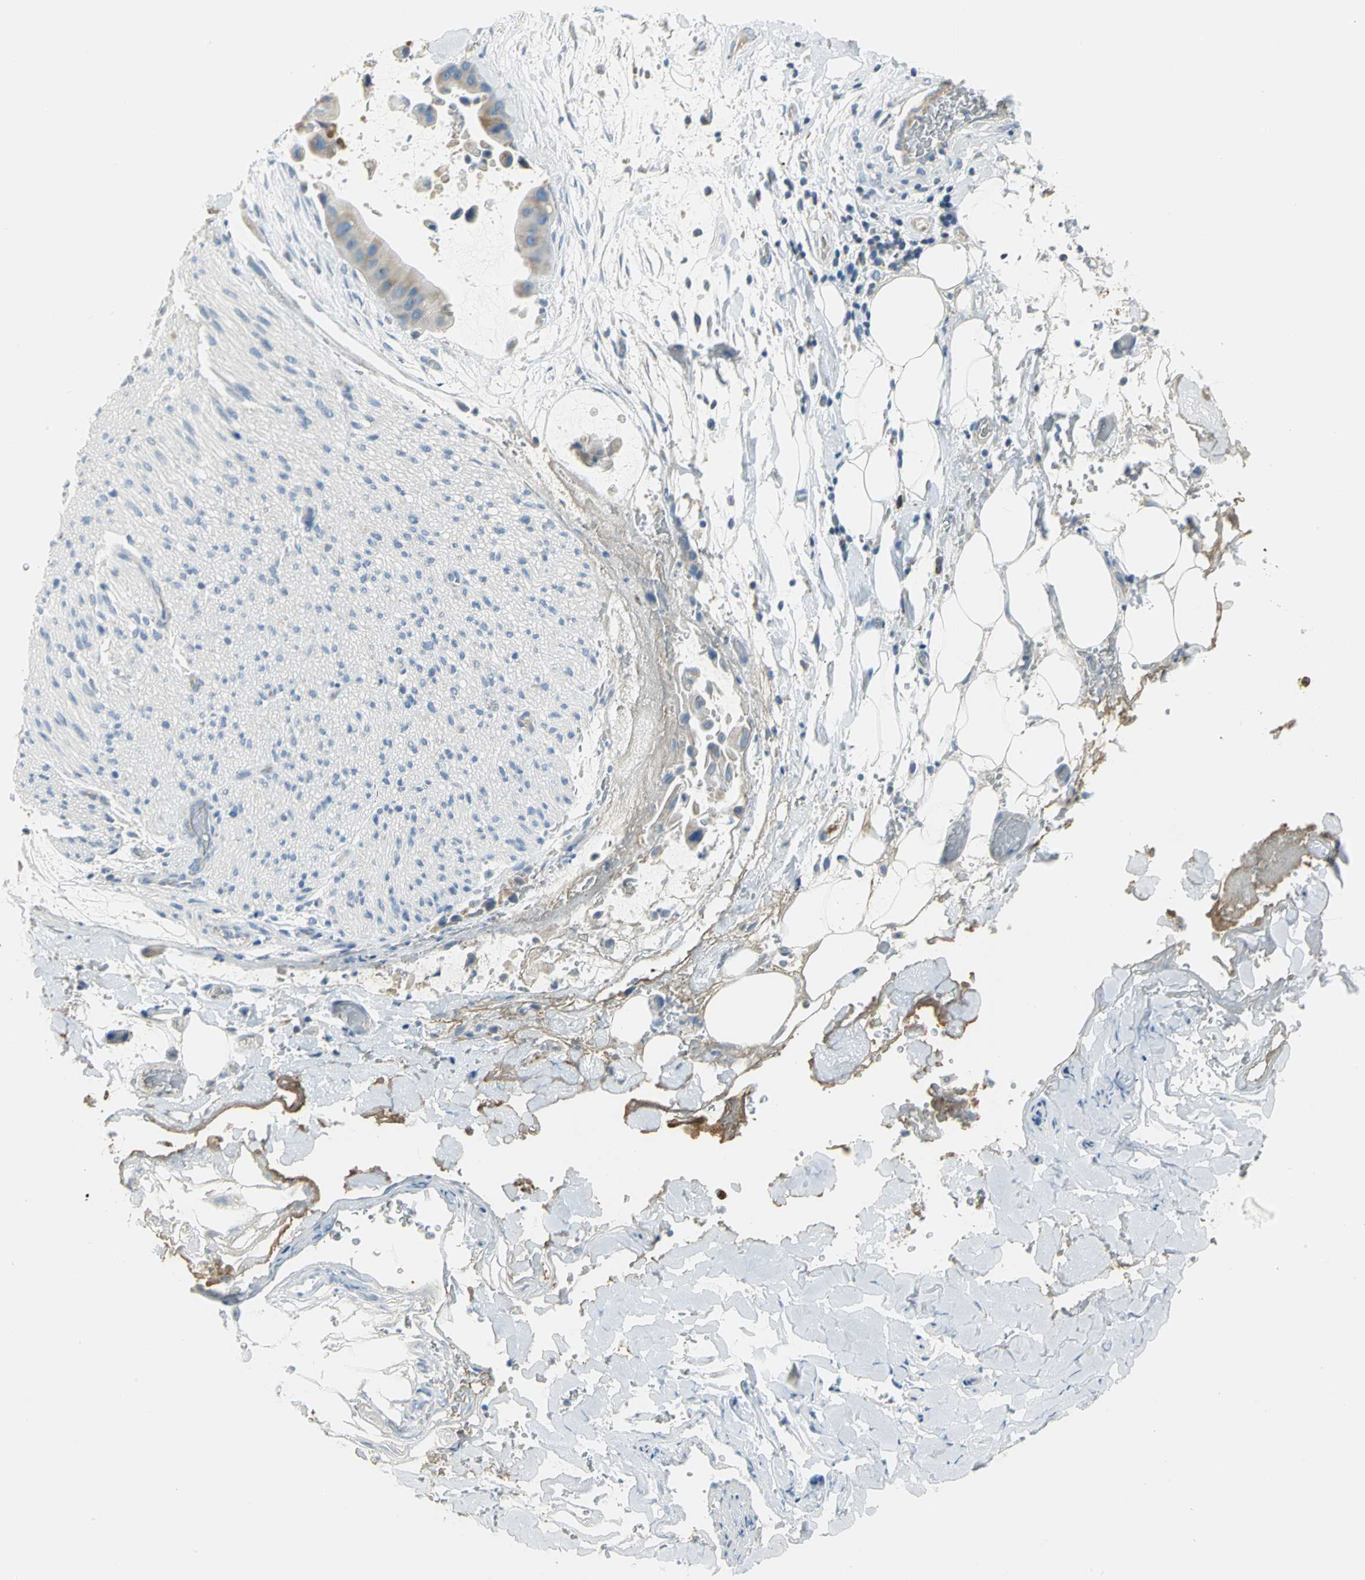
{"staining": {"intensity": "negative", "quantity": "none", "location": "none"}, "tissue": "adipose tissue", "cell_type": "Adipocytes", "image_type": "normal", "snomed": [{"axis": "morphology", "description": "Normal tissue, NOS"}, {"axis": "morphology", "description": "Cholangiocarcinoma"}, {"axis": "topography", "description": "Liver"}, {"axis": "topography", "description": "Peripheral nerve tissue"}], "caption": "Image shows no significant protein positivity in adipocytes of normal adipose tissue.", "gene": "ALOX15", "patient": {"sex": "male", "age": 50}}